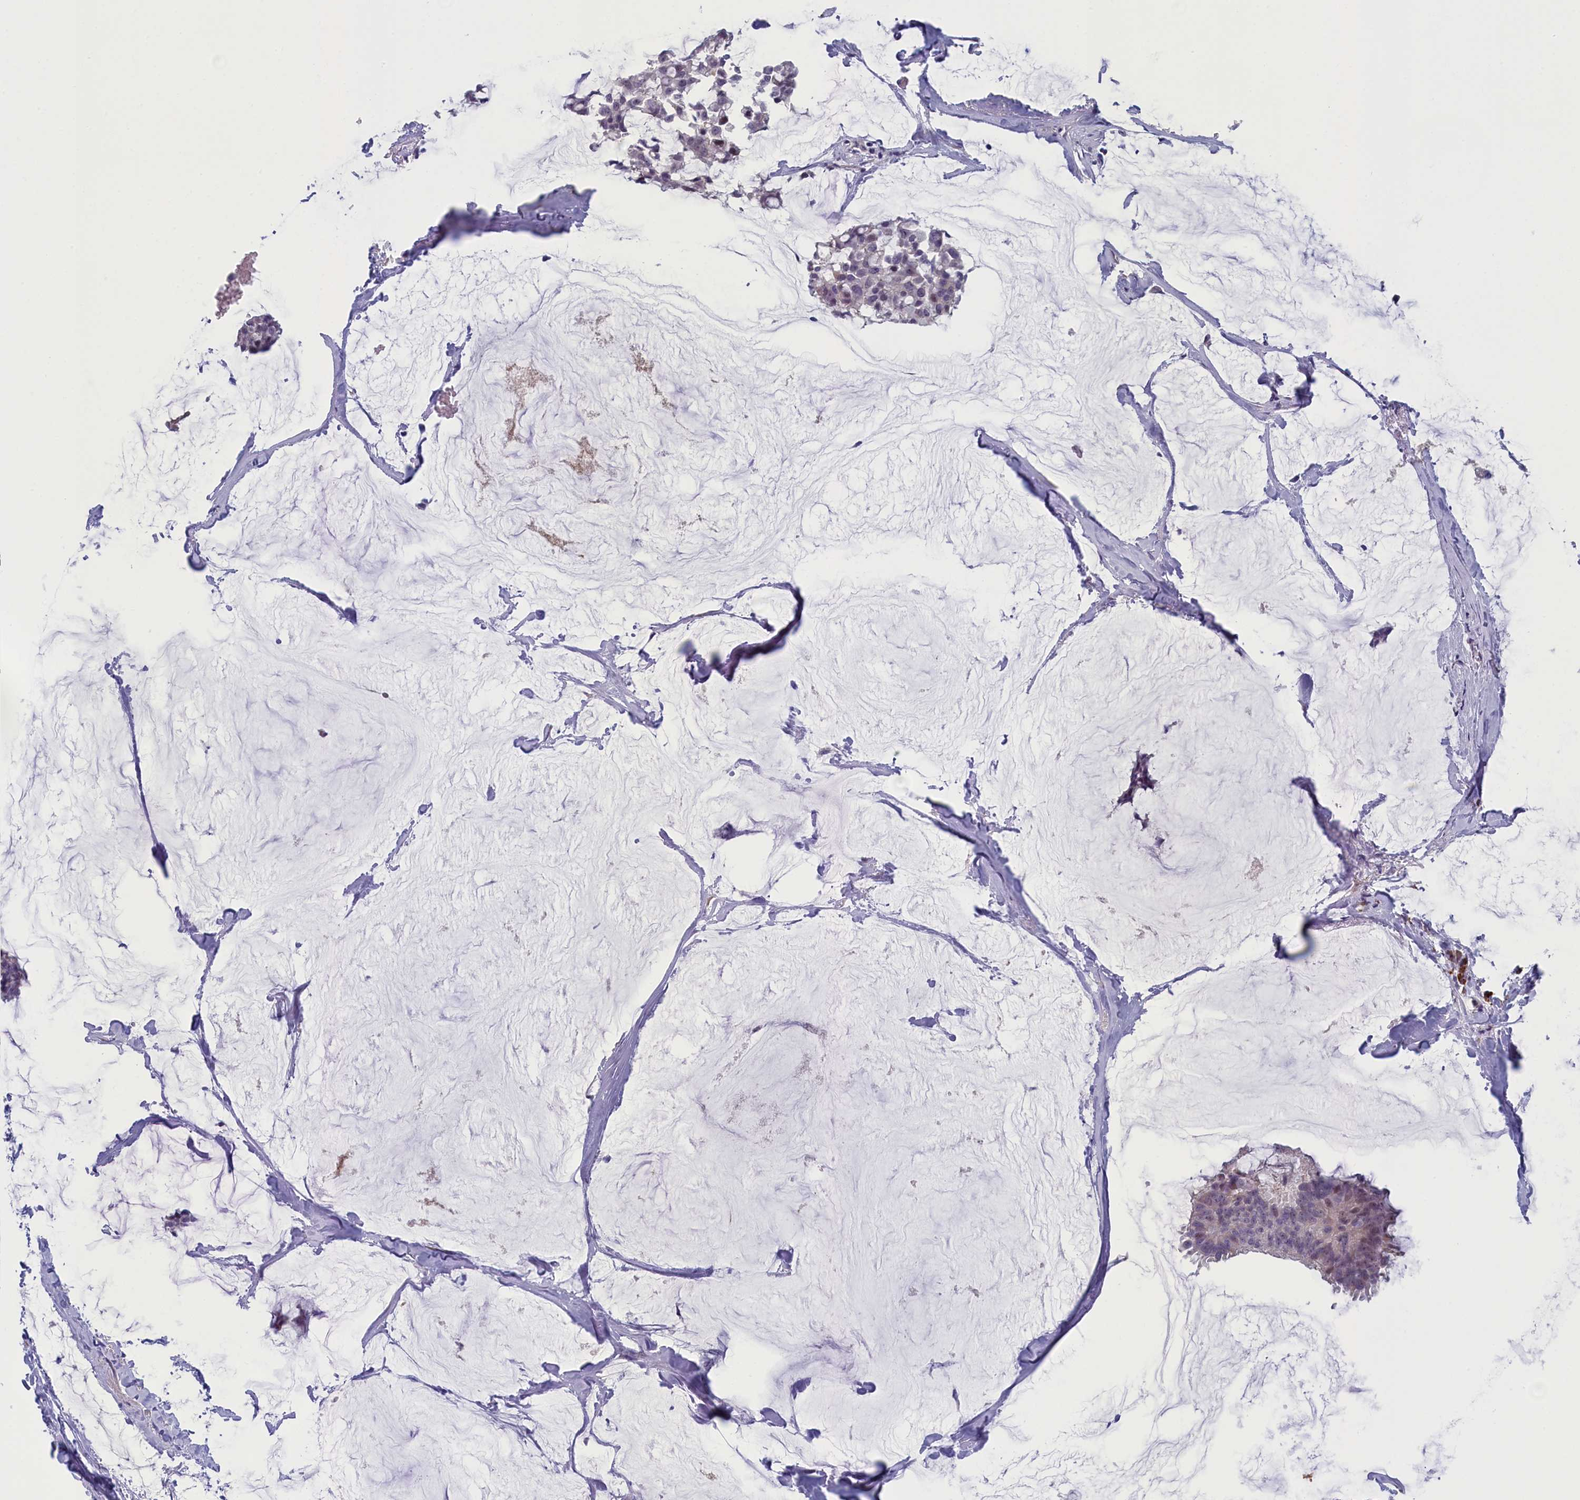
{"staining": {"intensity": "weak", "quantity": "<25%", "location": "nuclear"}, "tissue": "breast cancer", "cell_type": "Tumor cells", "image_type": "cancer", "snomed": [{"axis": "morphology", "description": "Duct carcinoma"}, {"axis": "topography", "description": "Breast"}], "caption": "Breast cancer (infiltrating ductal carcinoma) was stained to show a protein in brown. There is no significant positivity in tumor cells.", "gene": "CNEP1R1", "patient": {"sex": "female", "age": 93}}